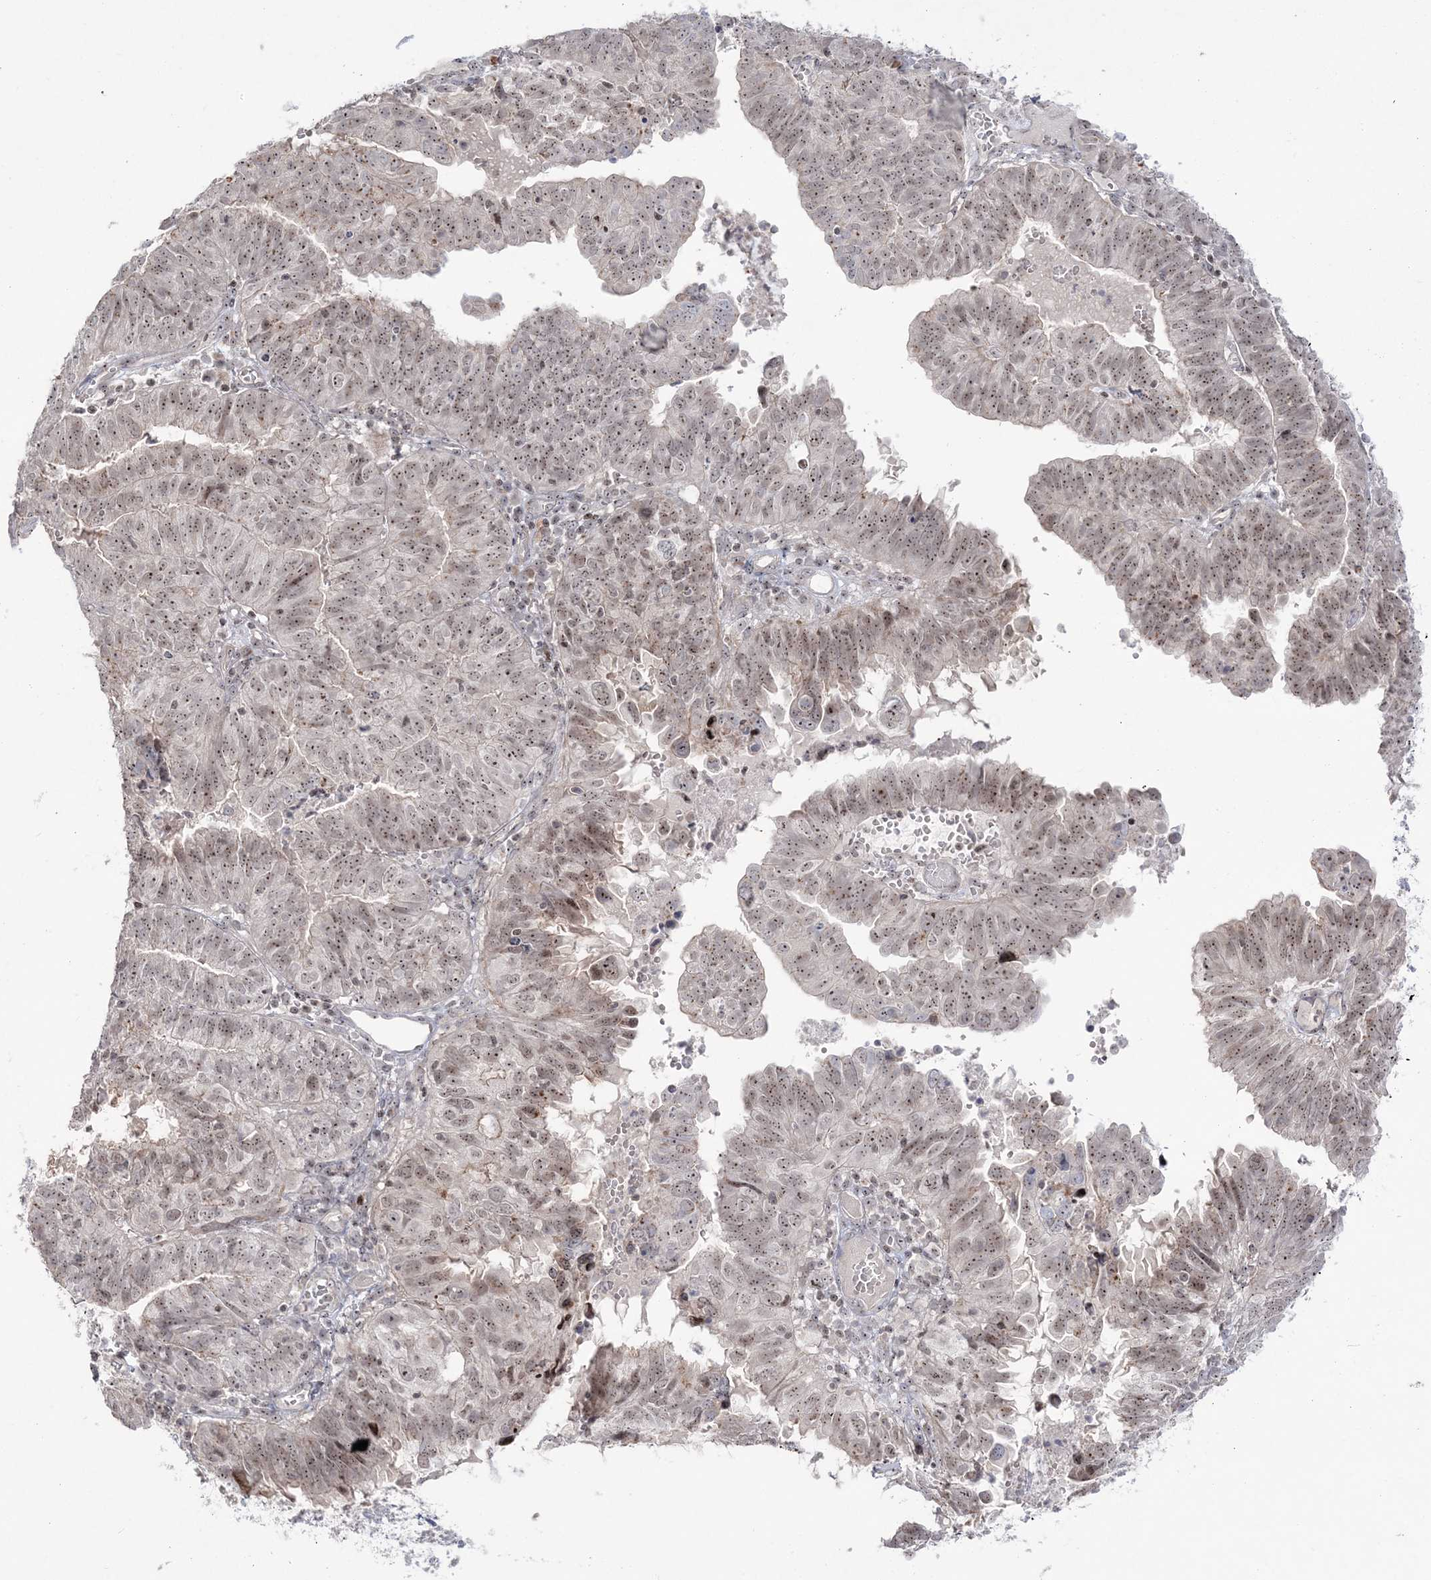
{"staining": {"intensity": "moderate", "quantity": ">75%", "location": "nuclear"}, "tissue": "endometrial cancer", "cell_type": "Tumor cells", "image_type": "cancer", "snomed": [{"axis": "morphology", "description": "Adenocarcinoma, NOS"}, {"axis": "topography", "description": "Uterus"}], "caption": "There is medium levels of moderate nuclear staining in tumor cells of endometrial cancer (adenocarcinoma), as demonstrated by immunohistochemical staining (brown color).", "gene": "SH3BP4", "patient": {"sex": "female", "age": 77}}